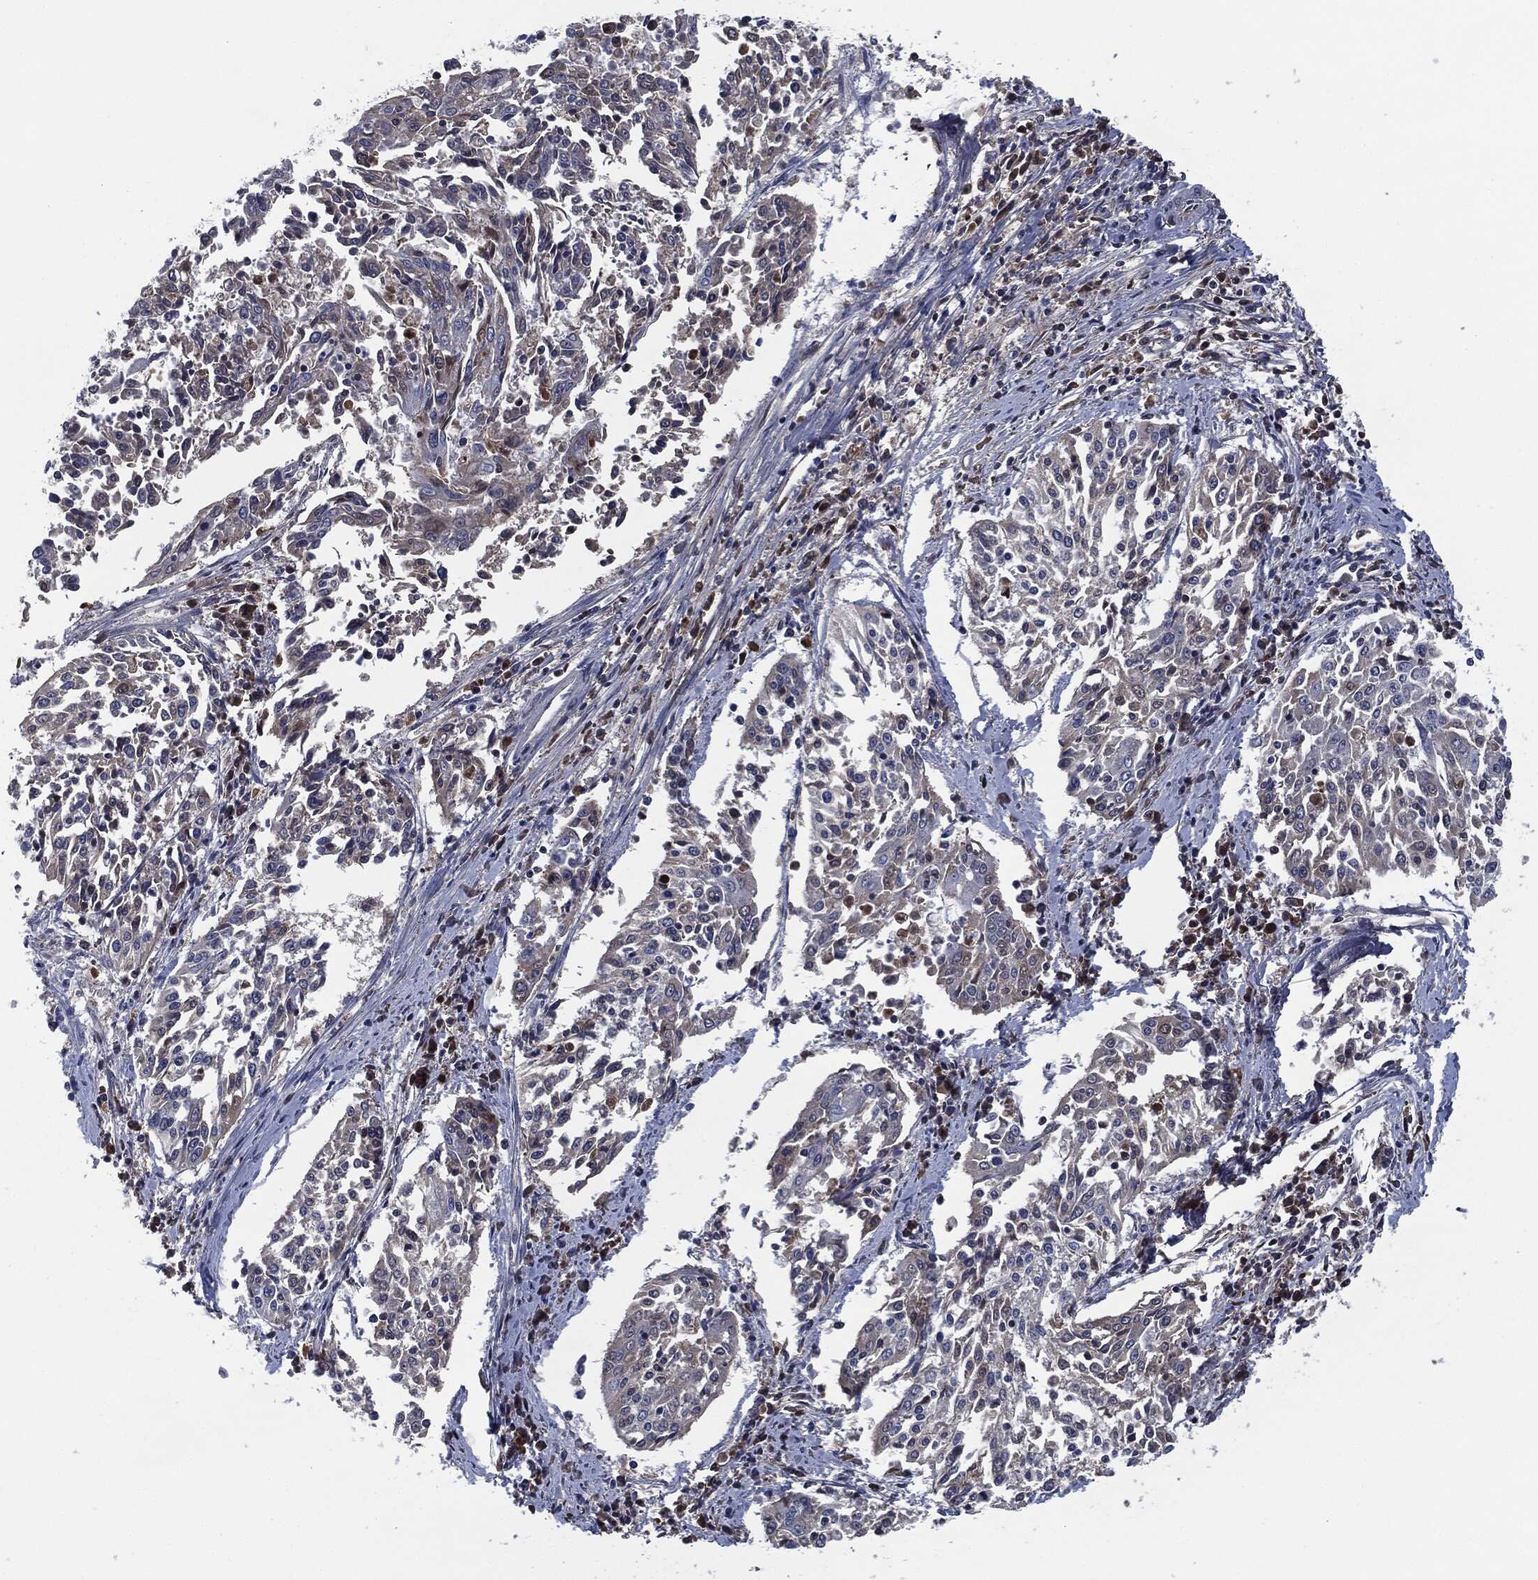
{"staining": {"intensity": "negative", "quantity": "none", "location": "none"}, "tissue": "cervical cancer", "cell_type": "Tumor cells", "image_type": "cancer", "snomed": [{"axis": "morphology", "description": "Squamous cell carcinoma, NOS"}, {"axis": "topography", "description": "Cervix"}], "caption": "A high-resolution image shows immunohistochemistry staining of squamous cell carcinoma (cervical), which displays no significant expression in tumor cells.", "gene": "IL2RG", "patient": {"sex": "female", "age": 41}}